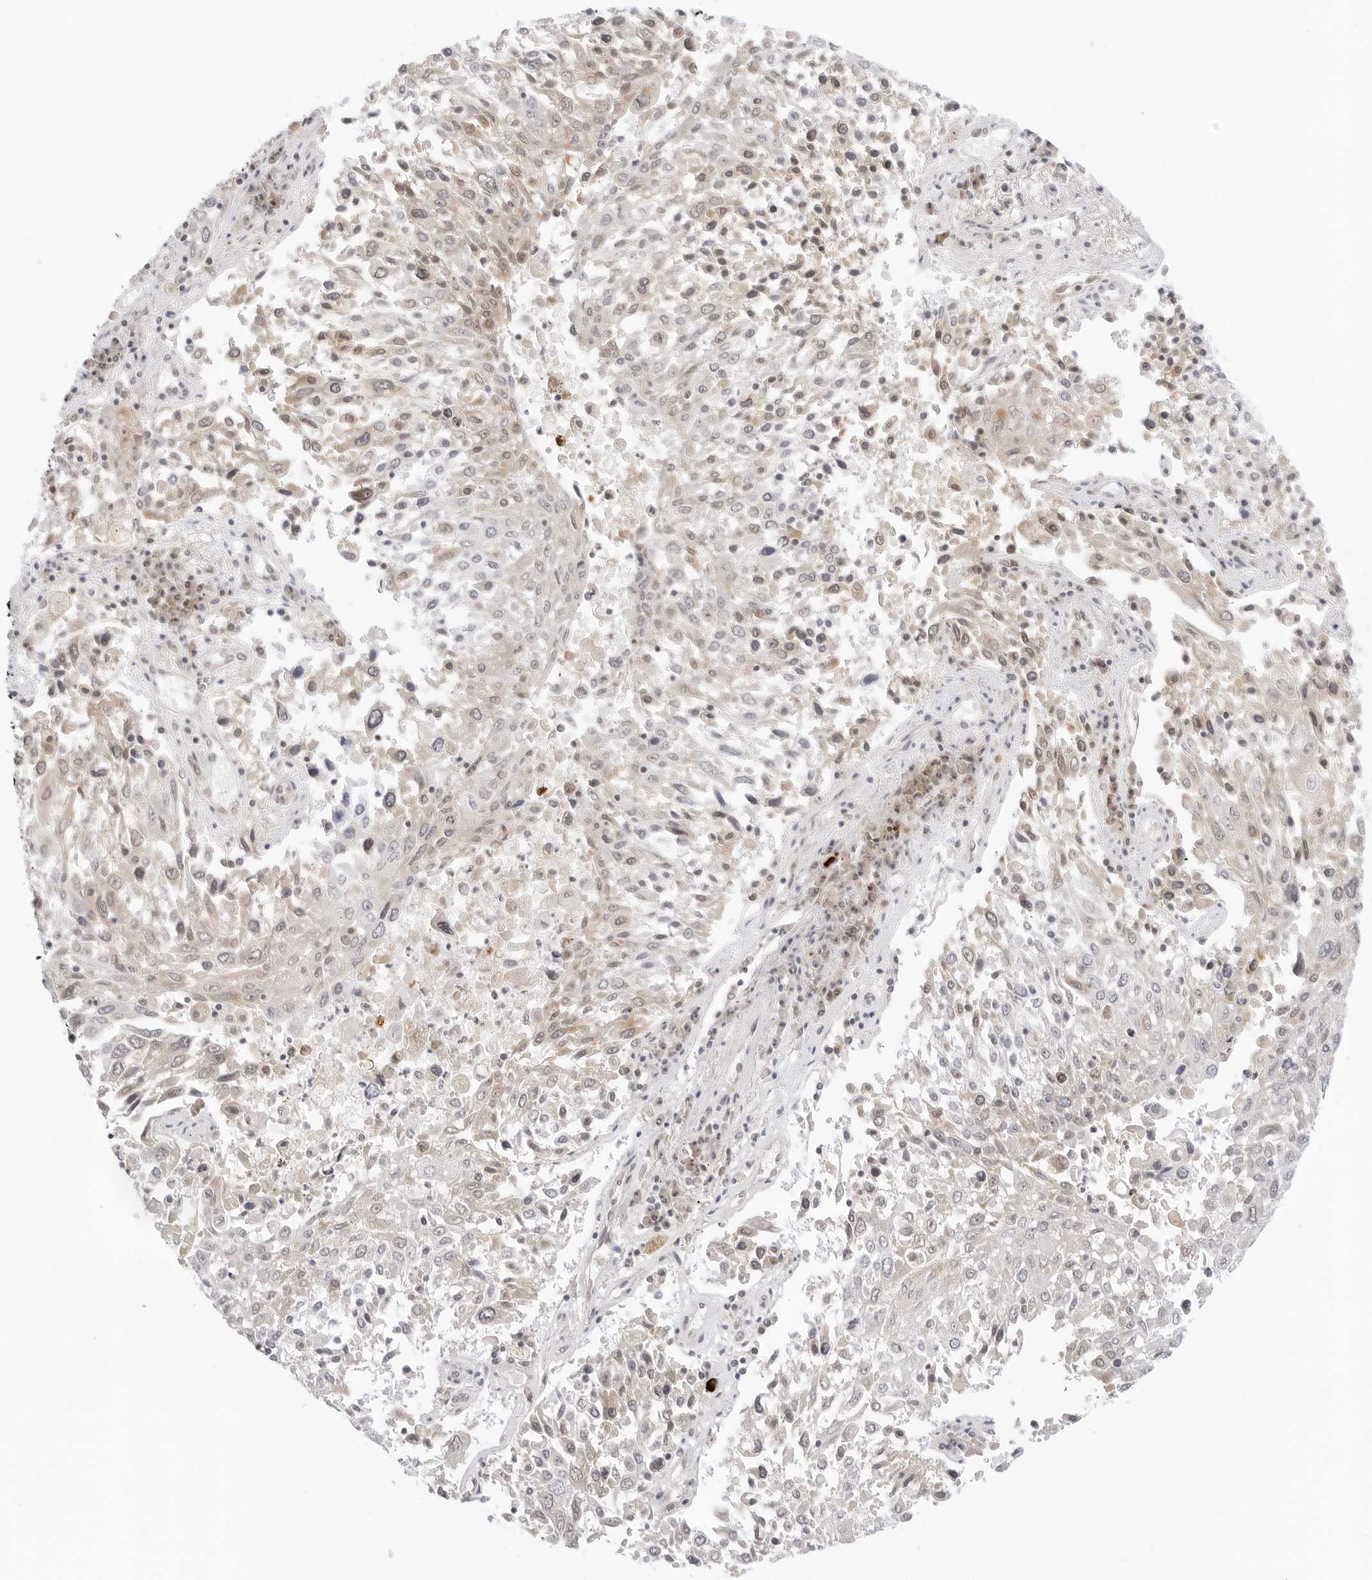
{"staining": {"intensity": "weak", "quantity": ">75%", "location": "cytoplasmic/membranous,nuclear"}, "tissue": "lung cancer", "cell_type": "Tumor cells", "image_type": "cancer", "snomed": [{"axis": "morphology", "description": "Squamous cell carcinoma, NOS"}, {"axis": "topography", "description": "Lung"}], "caption": "Immunohistochemical staining of lung cancer (squamous cell carcinoma) demonstrates weak cytoplasmic/membranous and nuclear protein staining in approximately >75% of tumor cells.", "gene": "HIPK3", "patient": {"sex": "male", "age": 65}}